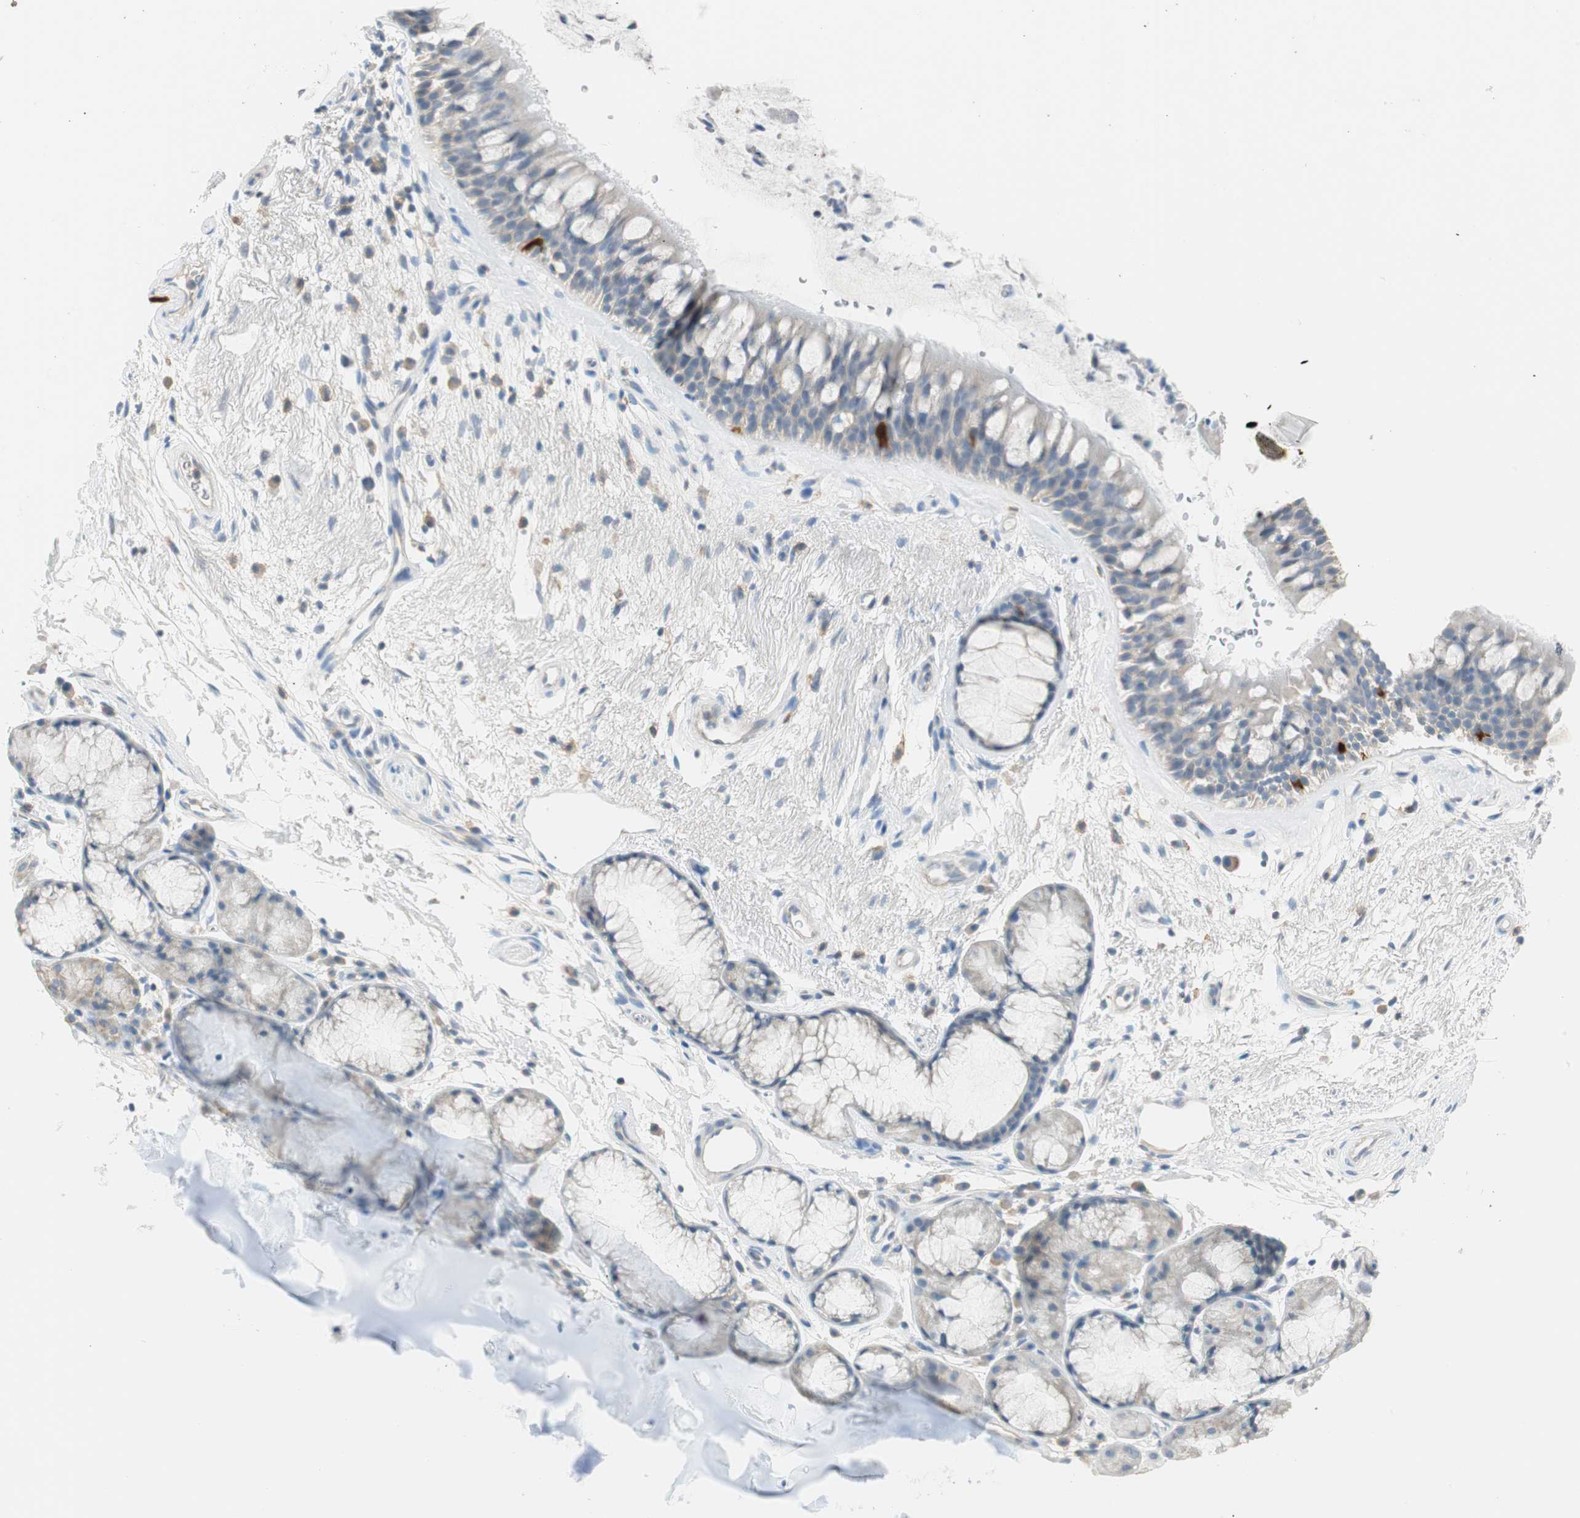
{"staining": {"intensity": "strong", "quantity": "<25%", "location": "nuclear"}, "tissue": "bronchus", "cell_type": "Respiratory epithelial cells", "image_type": "normal", "snomed": [{"axis": "morphology", "description": "Normal tissue, NOS"}, {"axis": "topography", "description": "Bronchus"}], "caption": "DAB immunohistochemical staining of benign human bronchus displays strong nuclear protein staining in approximately <25% of respiratory epithelial cells.", "gene": "PTTG1", "patient": {"sex": "female", "age": 54}}